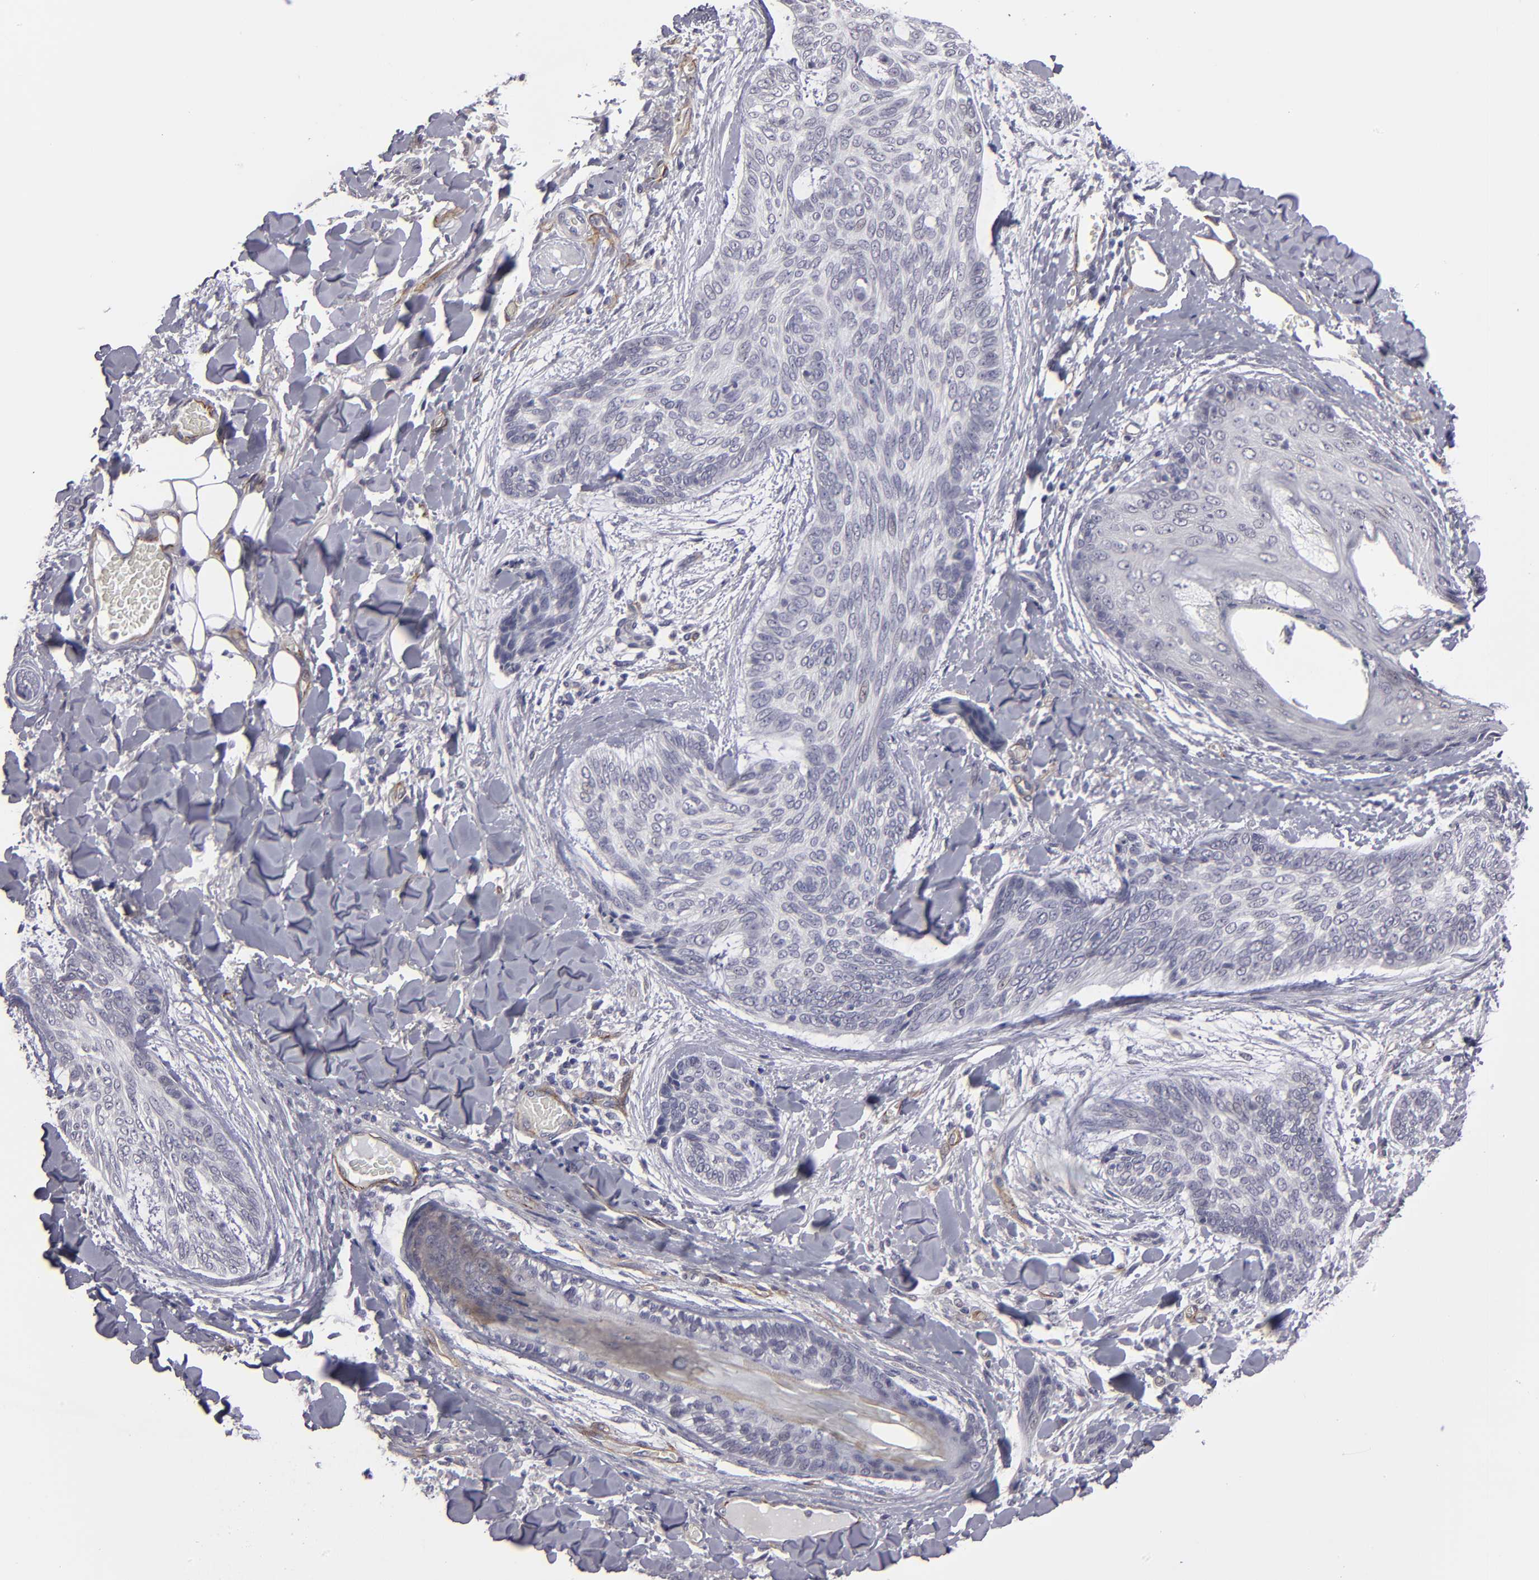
{"staining": {"intensity": "negative", "quantity": "none", "location": "none"}, "tissue": "skin cancer", "cell_type": "Tumor cells", "image_type": "cancer", "snomed": [{"axis": "morphology", "description": "Normal tissue, NOS"}, {"axis": "morphology", "description": "Basal cell carcinoma"}, {"axis": "topography", "description": "Skin"}], "caption": "Skin cancer stained for a protein using IHC exhibits no expression tumor cells.", "gene": "ZNF175", "patient": {"sex": "female", "age": 71}}